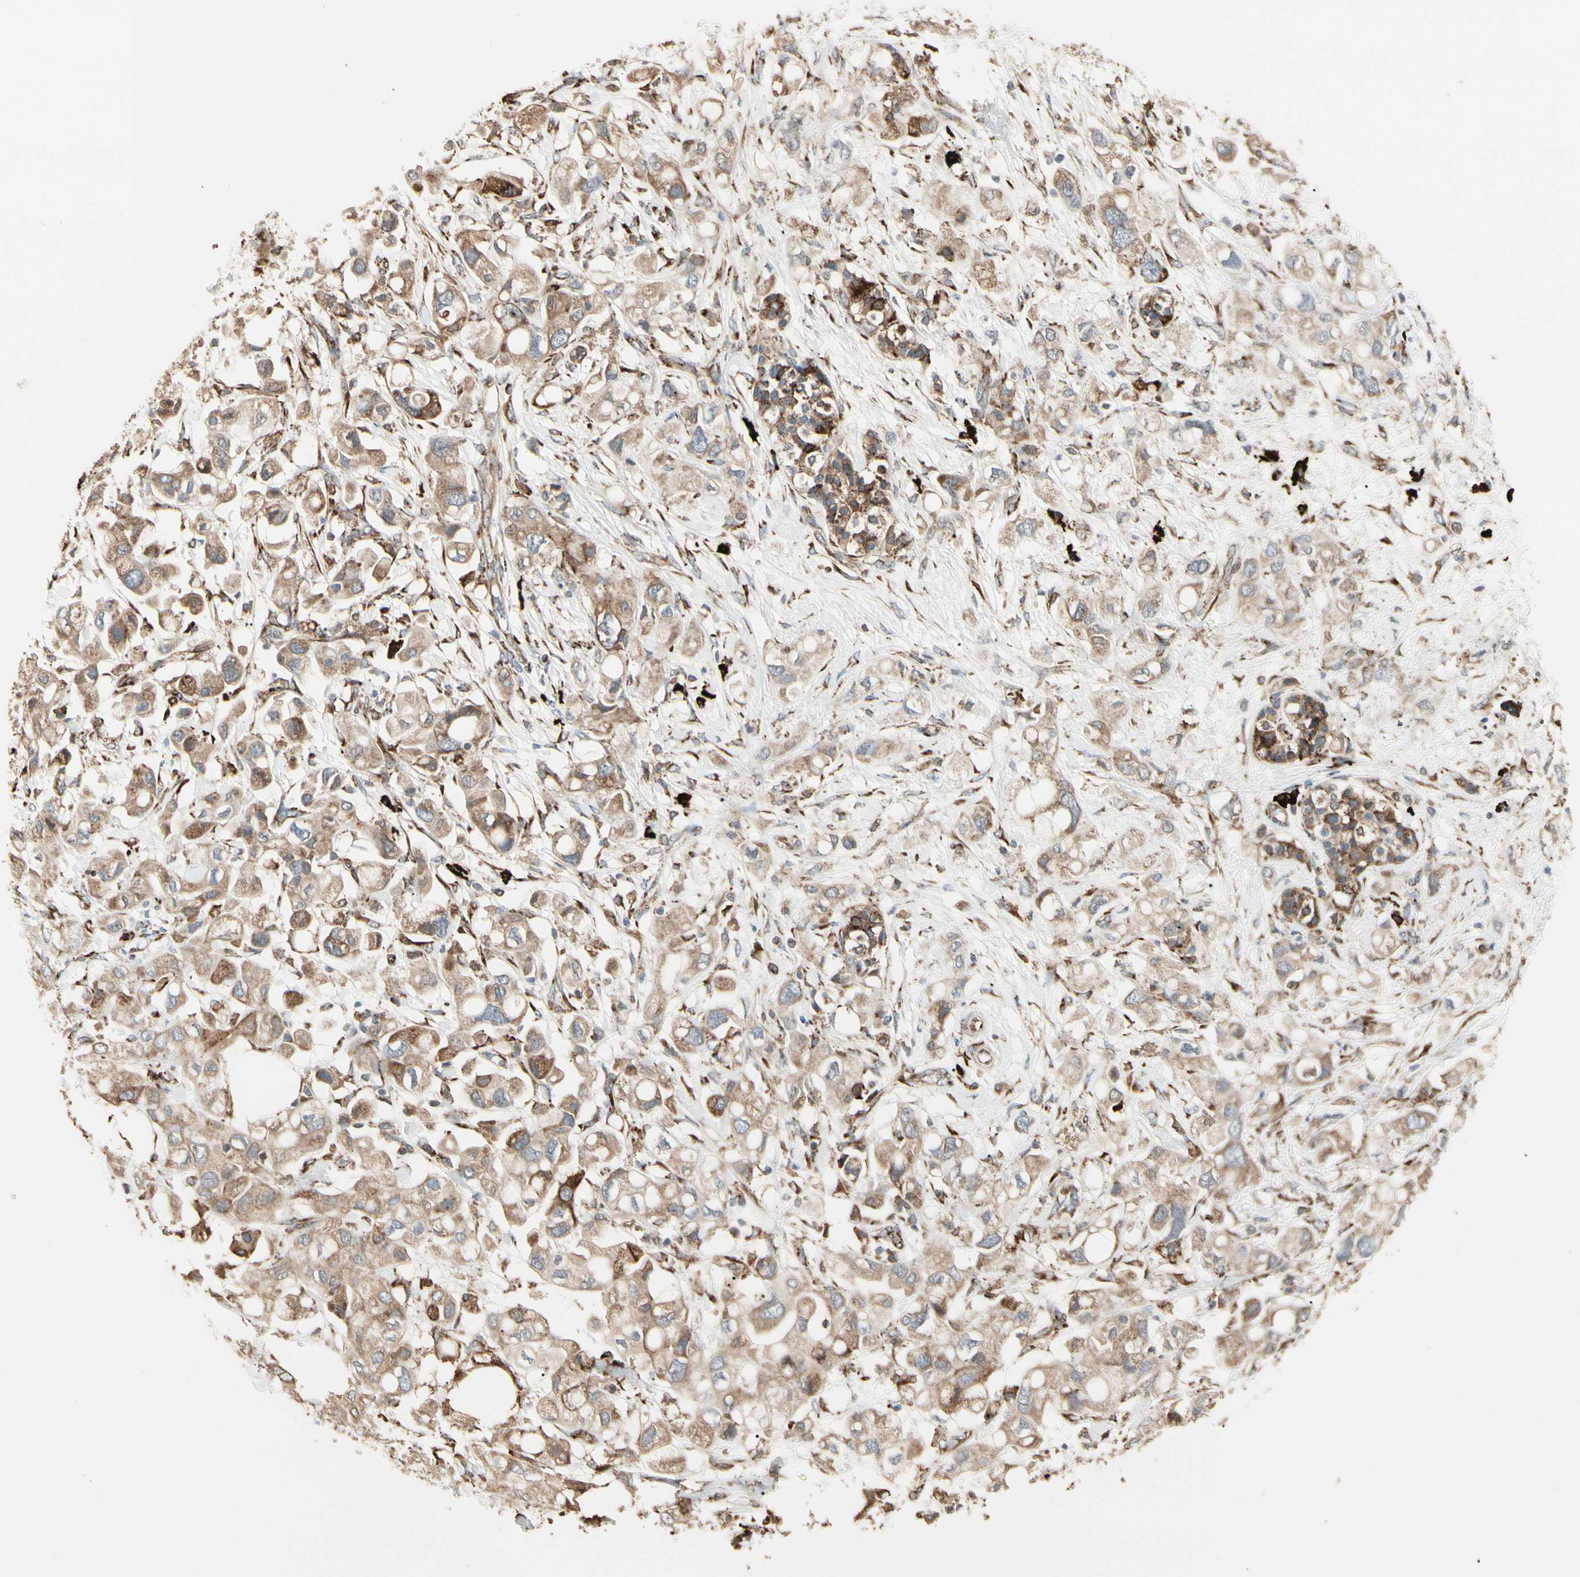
{"staining": {"intensity": "moderate", "quantity": ">75%", "location": "cytoplasmic/membranous"}, "tissue": "pancreatic cancer", "cell_type": "Tumor cells", "image_type": "cancer", "snomed": [{"axis": "morphology", "description": "Adenocarcinoma, NOS"}, {"axis": "topography", "description": "Pancreas"}], "caption": "The immunohistochemical stain highlights moderate cytoplasmic/membranous expression in tumor cells of pancreatic cancer (adenocarcinoma) tissue.", "gene": "HSP90B1", "patient": {"sex": "female", "age": 56}}